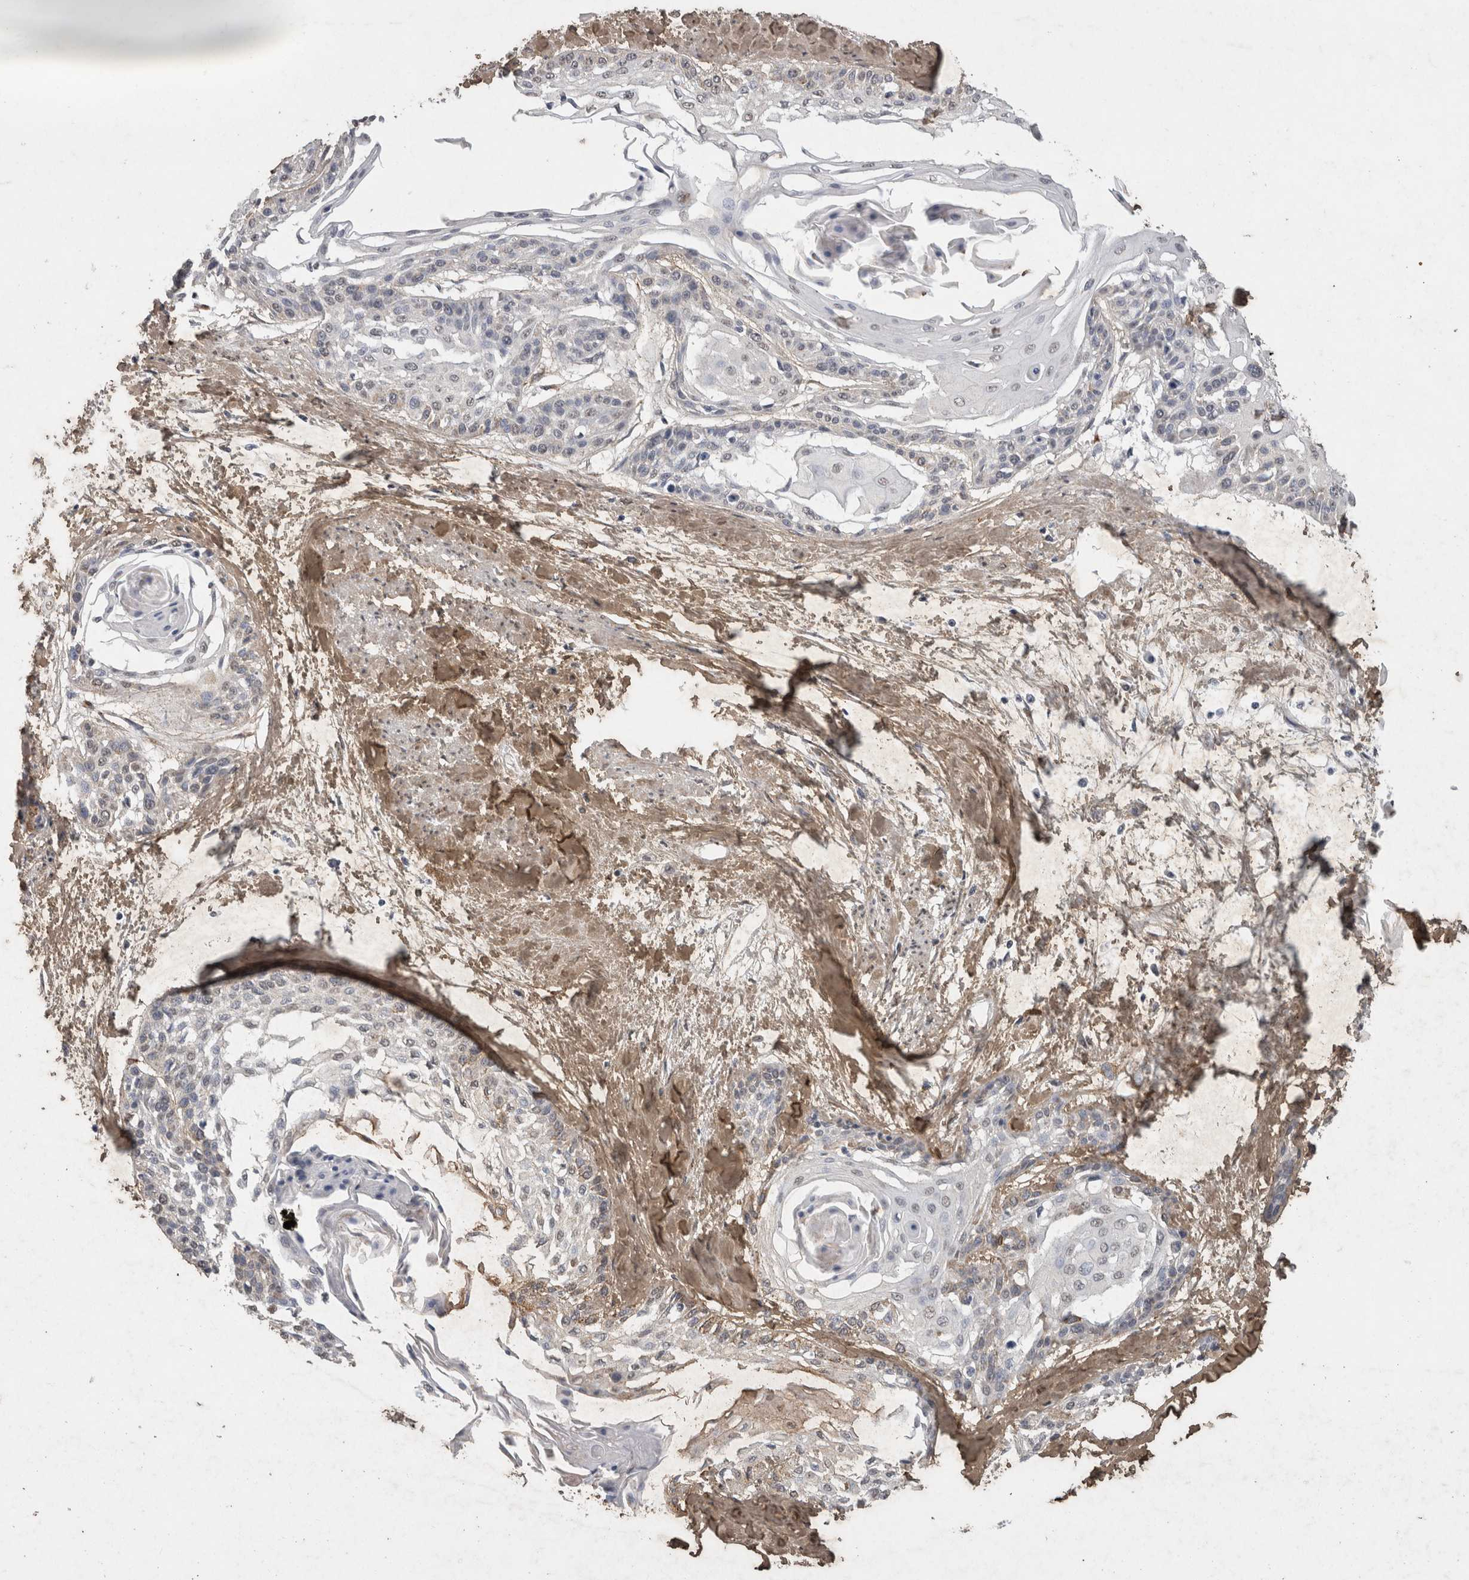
{"staining": {"intensity": "negative", "quantity": "none", "location": "none"}, "tissue": "cervical cancer", "cell_type": "Tumor cells", "image_type": "cancer", "snomed": [{"axis": "morphology", "description": "Squamous cell carcinoma, NOS"}, {"axis": "topography", "description": "Cervix"}], "caption": "Immunohistochemistry of cervical cancer (squamous cell carcinoma) displays no expression in tumor cells.", "gene": "C1QTNF5", "patient": {"sex": "female", "age": 57}}